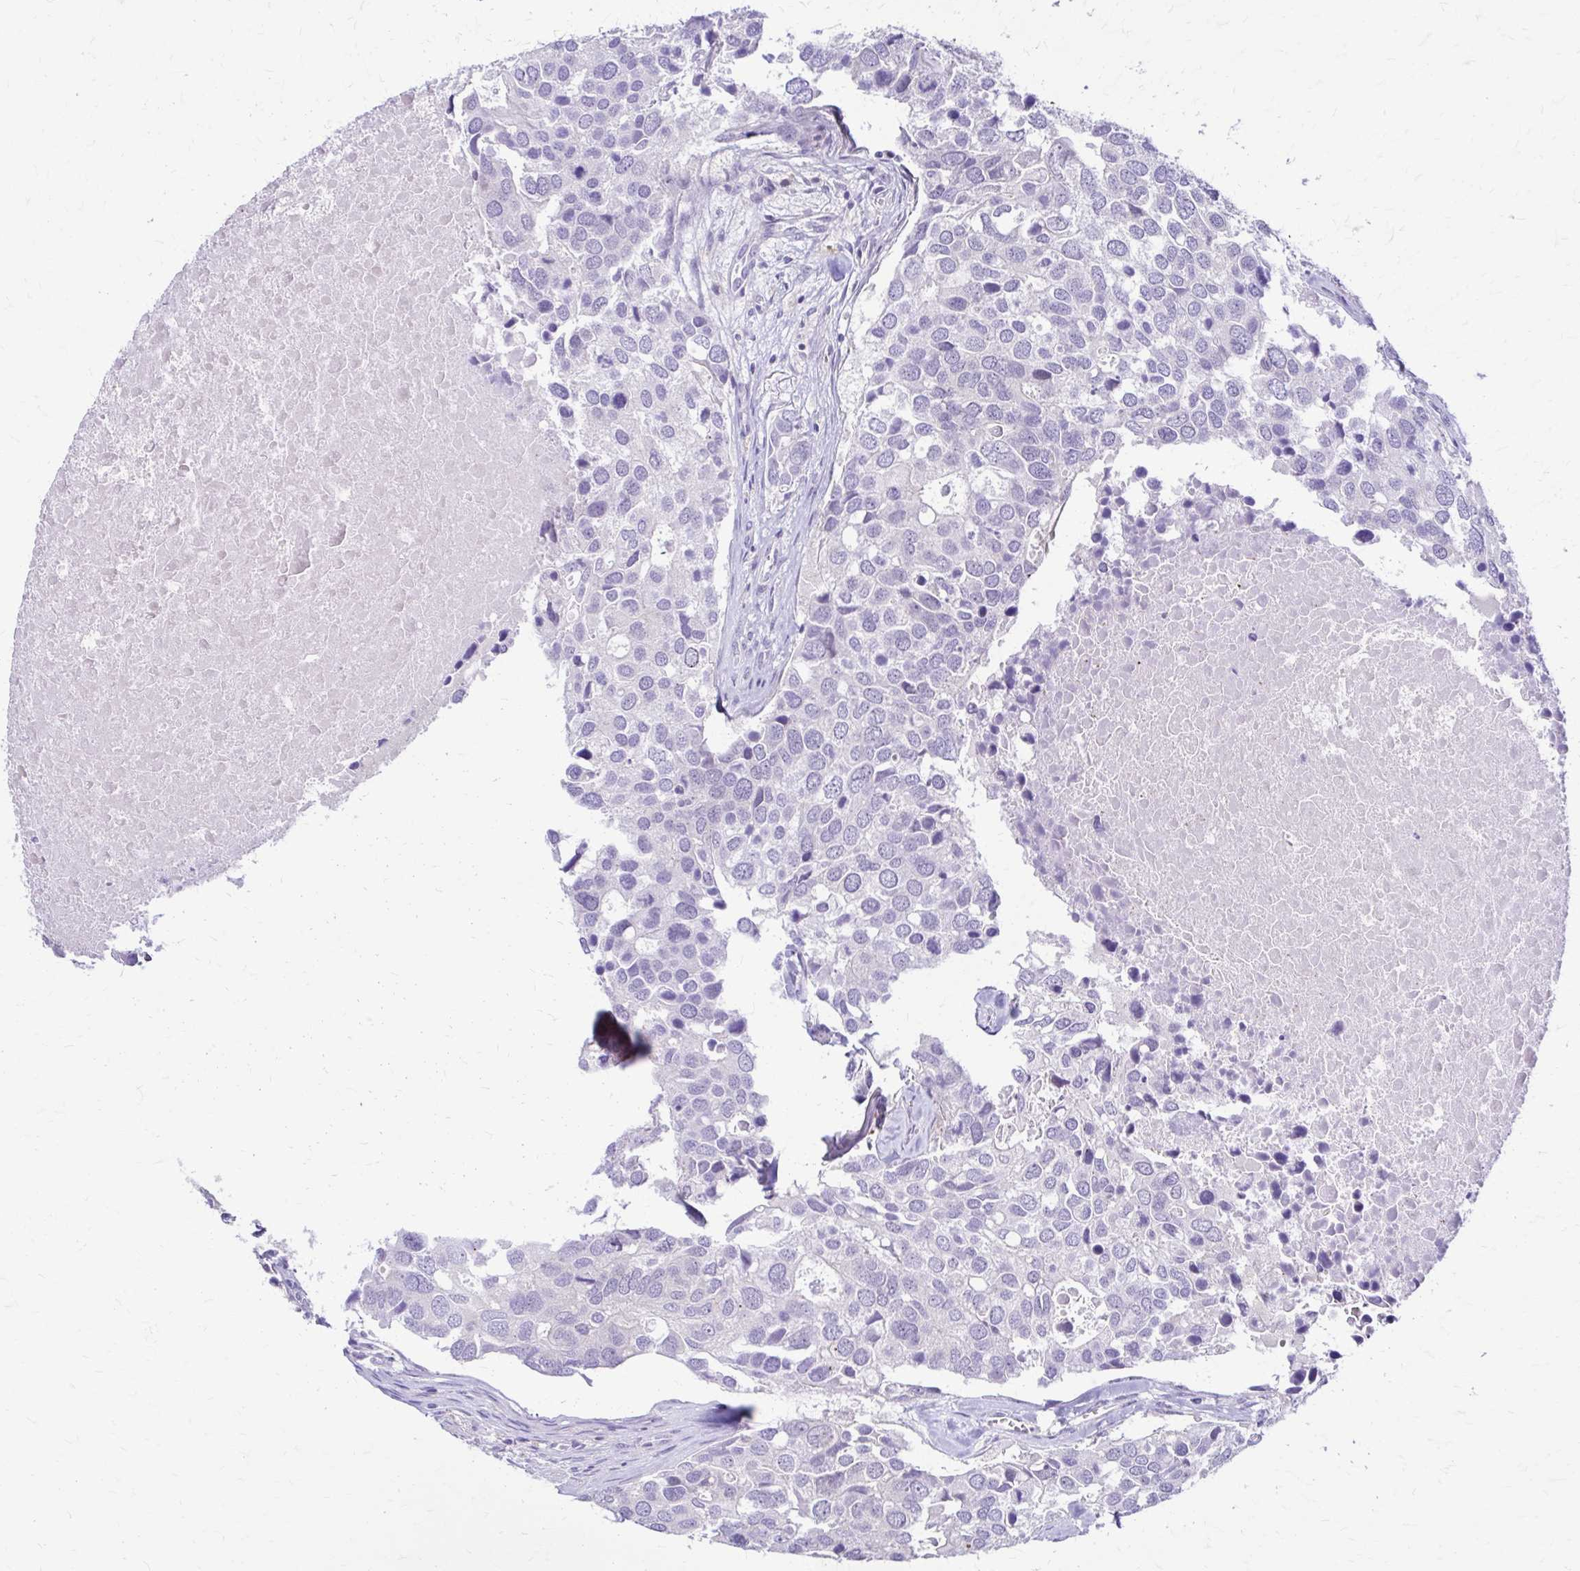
{"staining": {"intensity": "negative", "quantity": "none", "location": "none"}, "tissue": "breast cancer", "cell_type": "Tumor cells", "image_type": "cancer", "snomed": [{"axis": "morphology", "description": "Duct carcinoma"}, {"axis": "topography", "description": "Breast"}], "caption": "An image of breast invasive ductal carcinoma stained for a protein reveals no brown staining in tumor cells.", "gene": "RHOBTB2", "patient": {"sex": "female", "age": 83}}